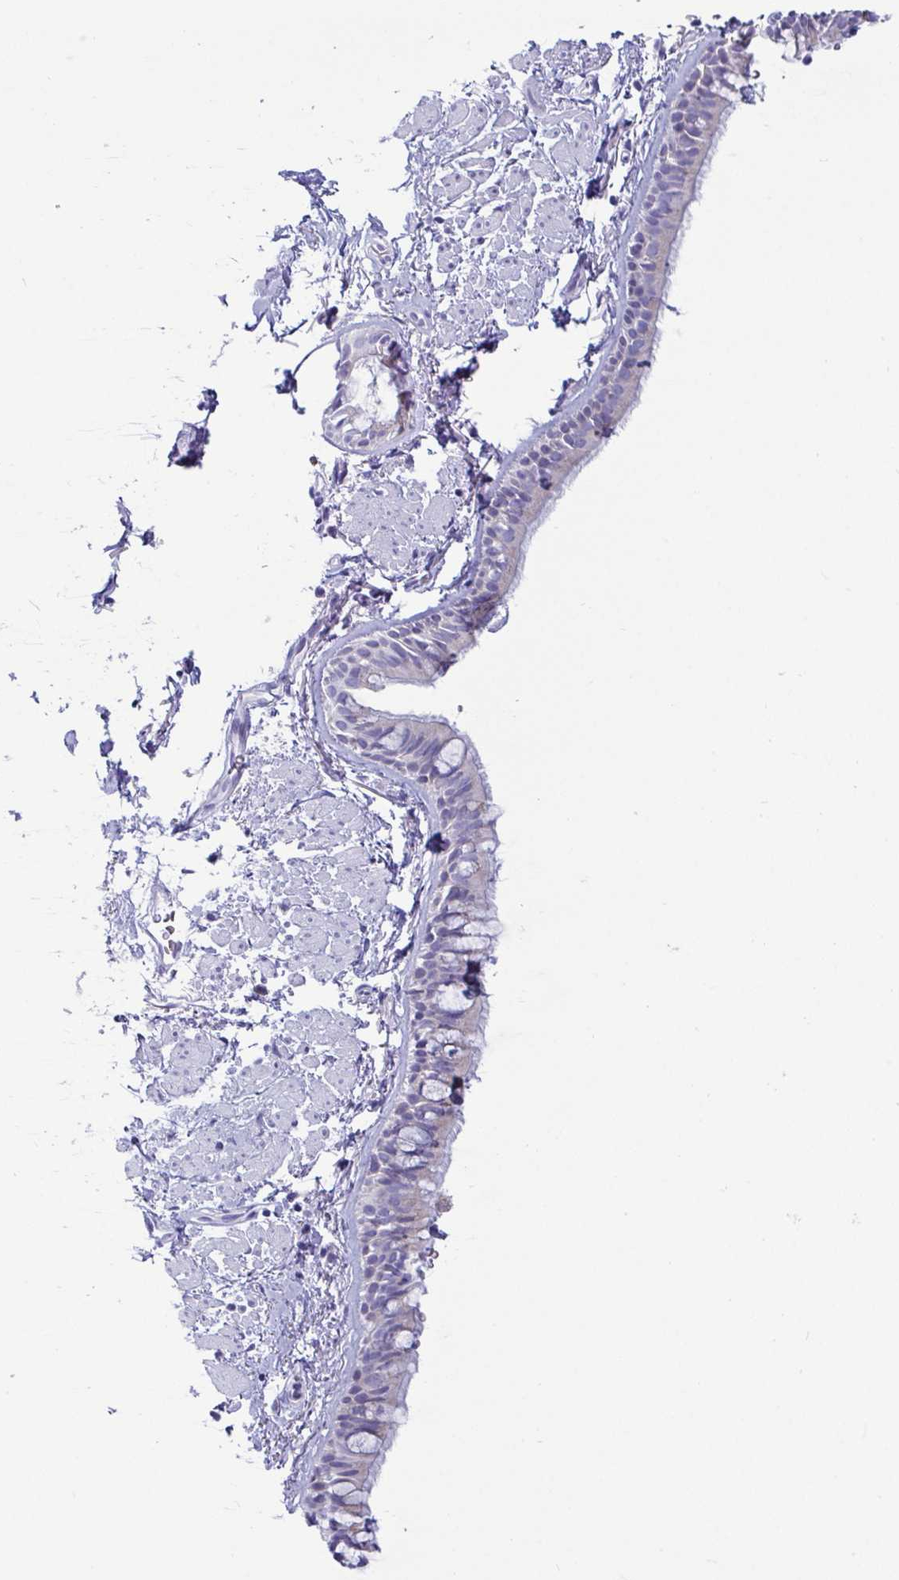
{"staining": {"intensity": "negative", "quantity": "none", "location": "none"}, "tissue": "bronchus", "cell_type": "Respiratory epithelial cells", "image_type": "normal", "snomed": [{"axis": "morphology", "description": "Normal tissue, NOS"}, {"axis": "topography", "description": "Lymph node"}, {"axis": "topography", "description": "Cartilage tissue"}, {"axis": "topography", "description": "Bronchus"}], "caption": "High power microscopy photomicrograph of an immunohistochemistry histopathology image of unremarkable bronchus, revealing no significant expression in respiratory epithelial cells.", "gene": "TFPI2", "patient": {"sex": "female", "age": 70}}